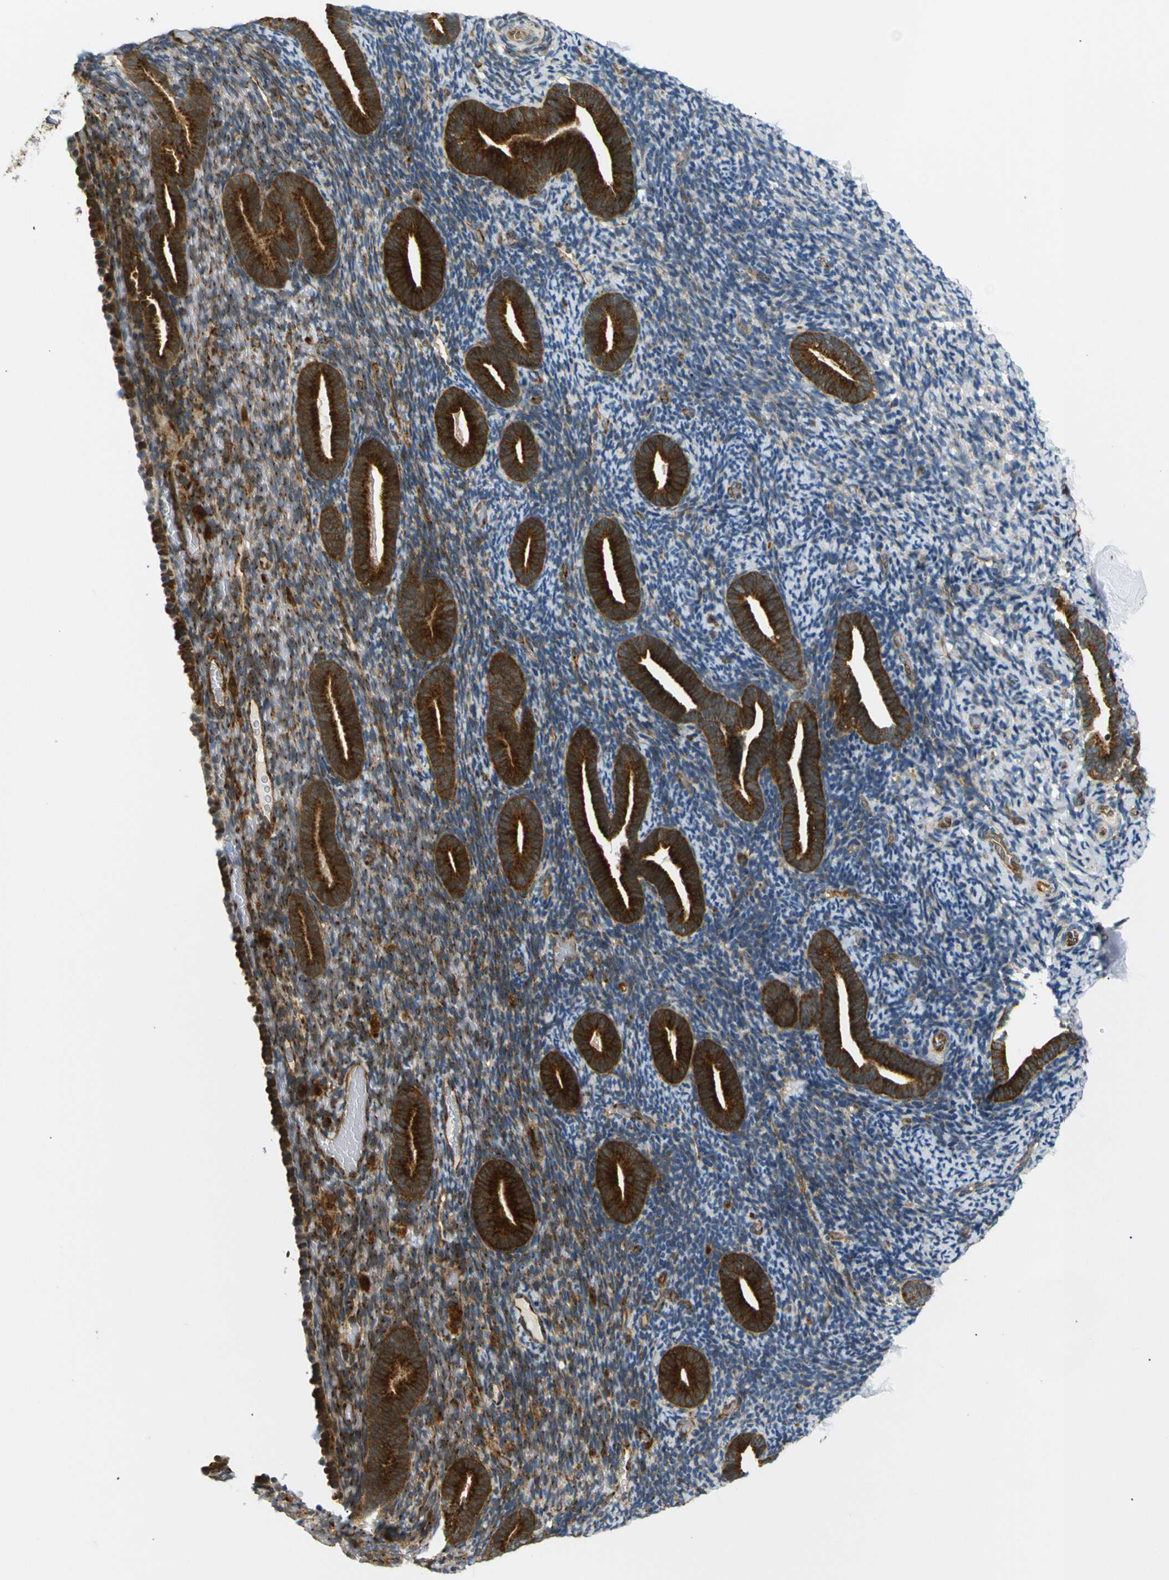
{"staining": {"intensity": "moderate", "quantity": "25%-75%", "location": "cytoplasmic/membranous"}, "tissue": "endometrium", "cell_type": "Cells in endometrial stroma", "image_type": "normal", "snomed": [{"axis": "morphology", "description": "Normal tissue, NOS"}, {"axis": "topography", "description": "Endometrium"}], "caption": "Protein staining of benign endometrium shows moderate cytoplasmic/membranous expression in about 25%-75% of cells in endometrial stroma. (DAB = brown stain, brightfield microscopy at high magnification).", "gene": "ABCE1", "patient": {"sex": "female", "age": 51}}